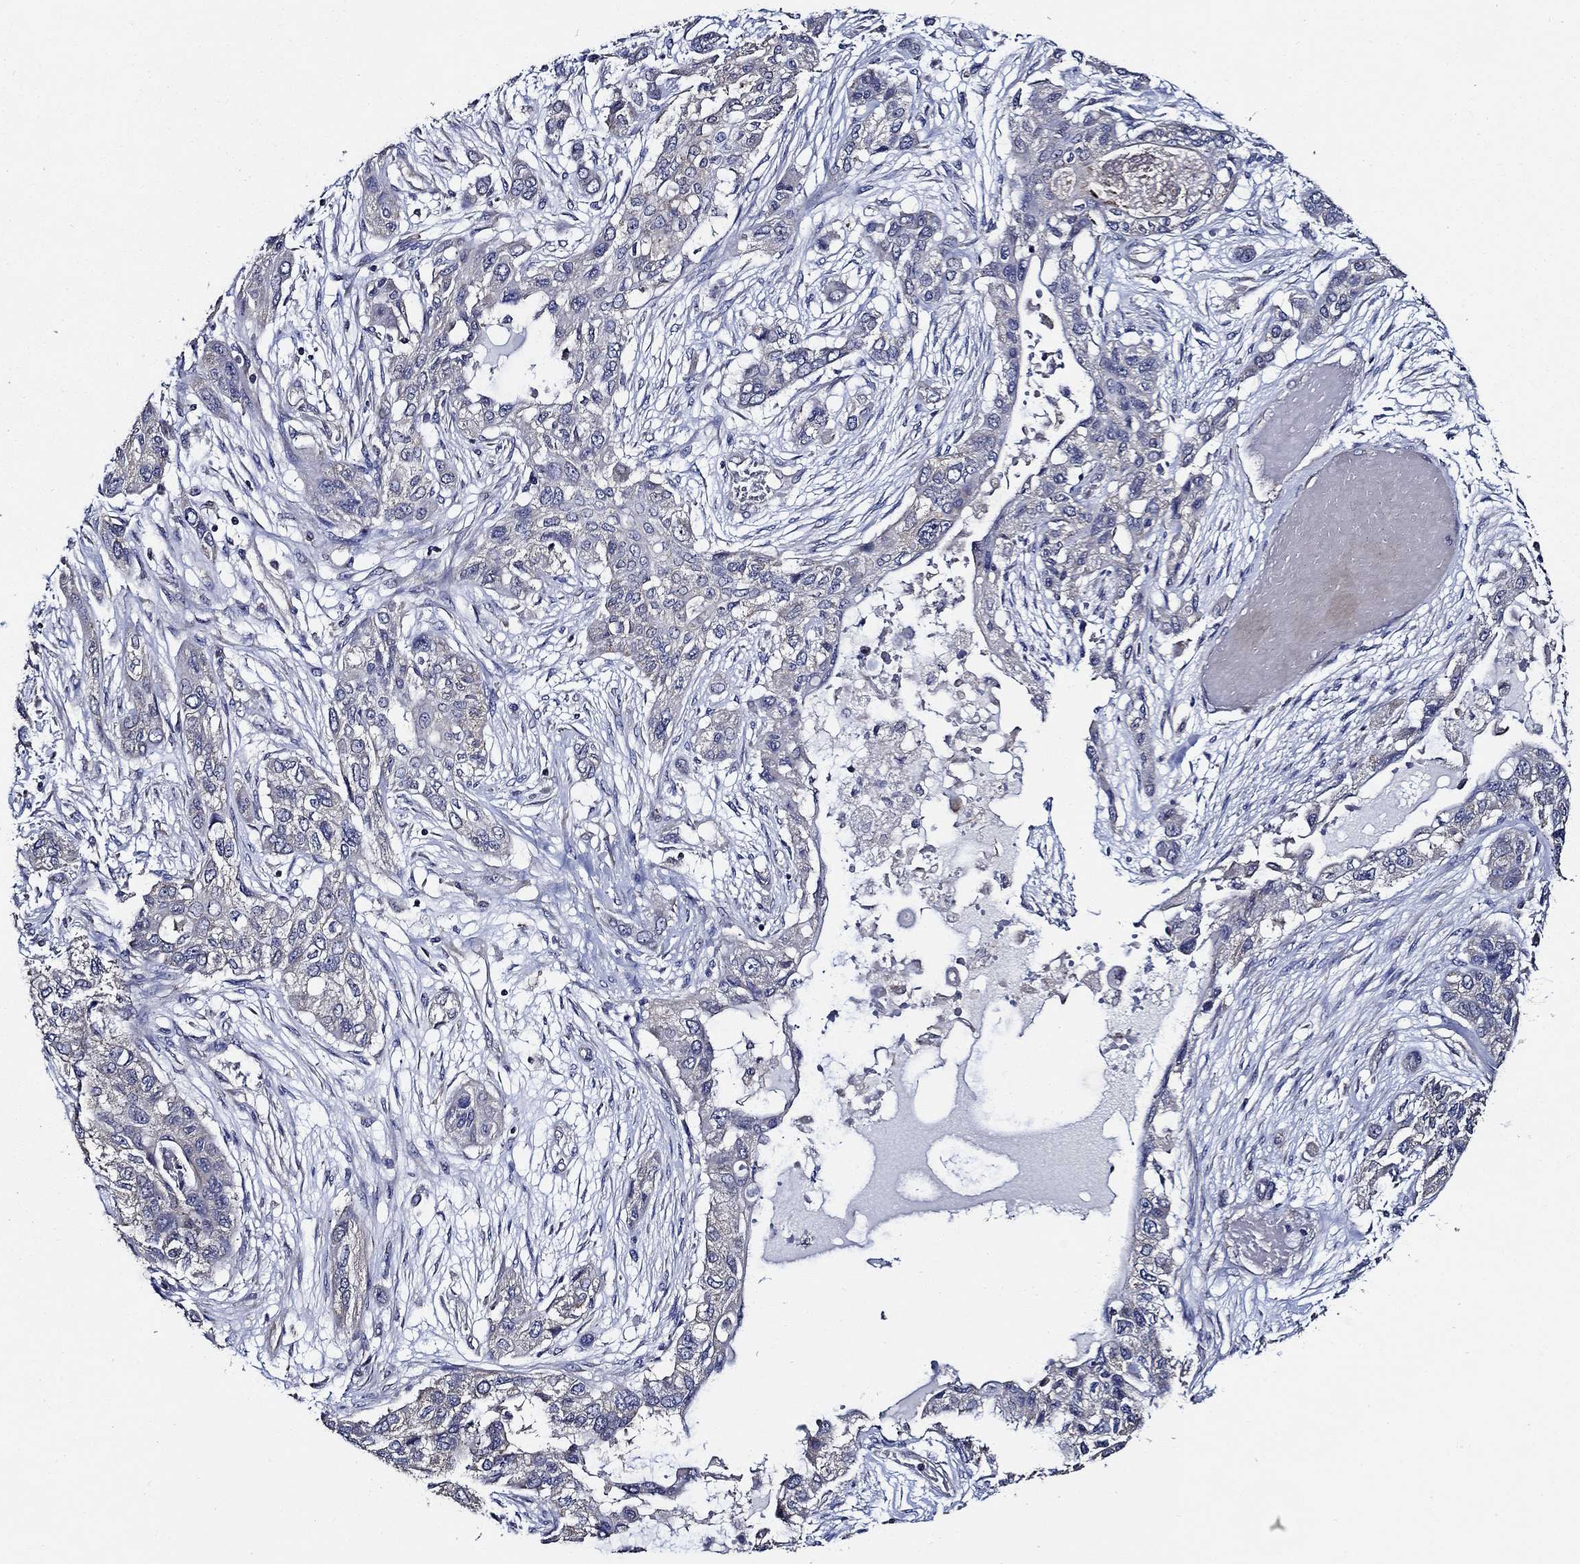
{"staining": {"intensity": "negative", "quantity": "none", "location": "none"}, "tissue": "lung cancer", "cell_type": "Tumor cells", "image_type": "cancer", "snomed": [{"axis": "morphology", "description": "Squamous cell carcinoma, NOS"}, {"axis": "topography", "description": "Lung"}], "caption": "This histopathology image is of lung squamous cell carcinoma stained with IHC to label a protein in brown with the nuclei are counter-stained blue. There is no expression in tumor cells.", "gene": "WDR53", "patient": {"sex": "female", "age": 70}}